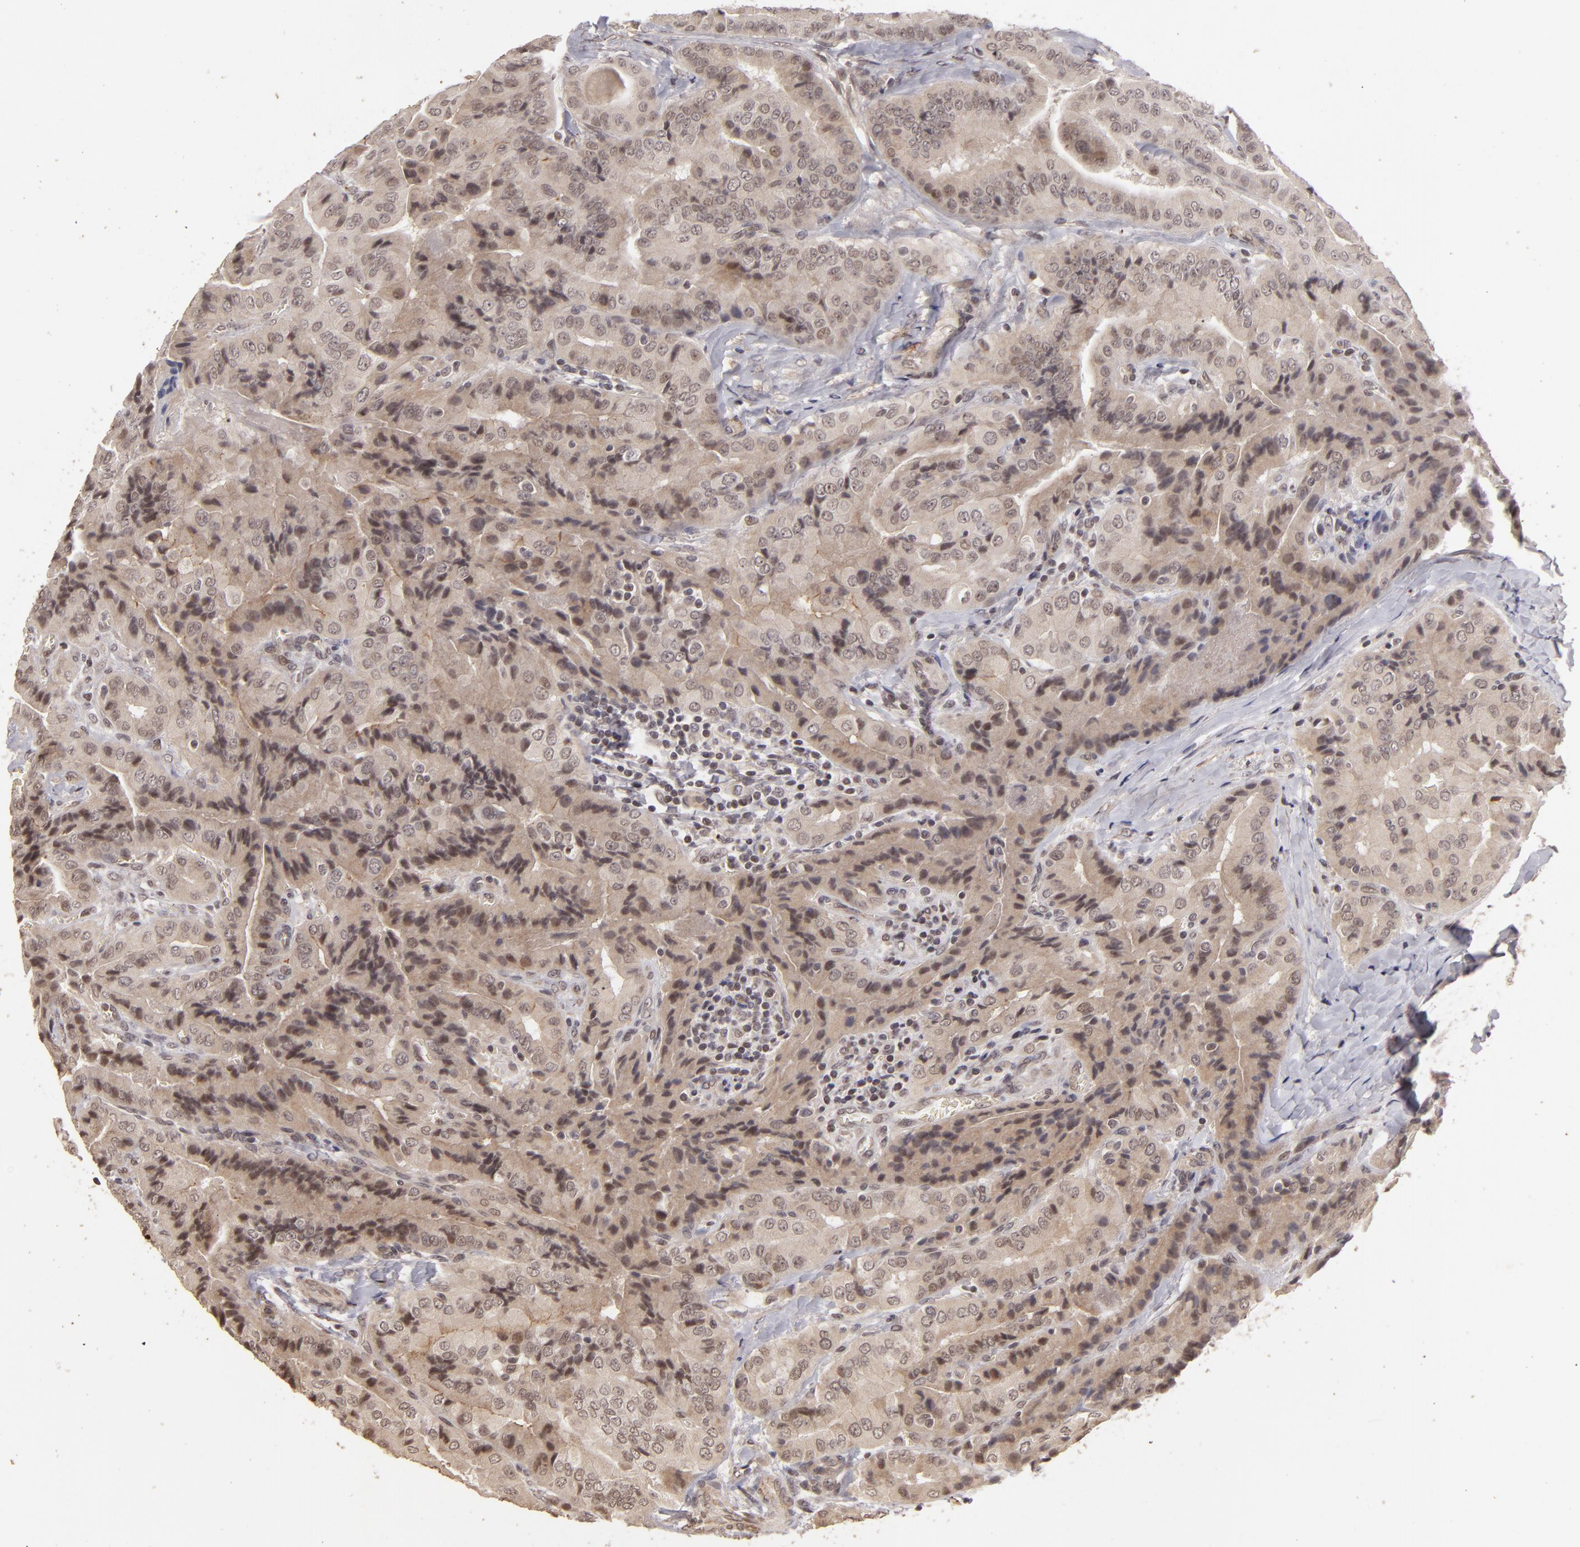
{"staining": {"intensity": "moderate", "quantity": "25%-75%", "location": "cytoplasmic/membranous"}, "tissue": "thyroid cancer", "cell_type": "Tumor cells", "image_type": "cancer", "snomed": [{"axis": "morphology", "description": "Papillary adenocarcinoma, NOS"}, {"axis": "topography", "description": "Thyroid gland"}], "caption": "Protein expression analysis of human papillary adenocarcinoma (thyroid) reveals moderate cytoplasmic/membranous expression in about 25%-75% of tumor cells. The staining is performed using DAB brown chromogen to label protein expression. The nuclei are counter-stained blue using hematoxylin.", "gene": "DFFA", "patient": {"sex": "female", "age": 71}}